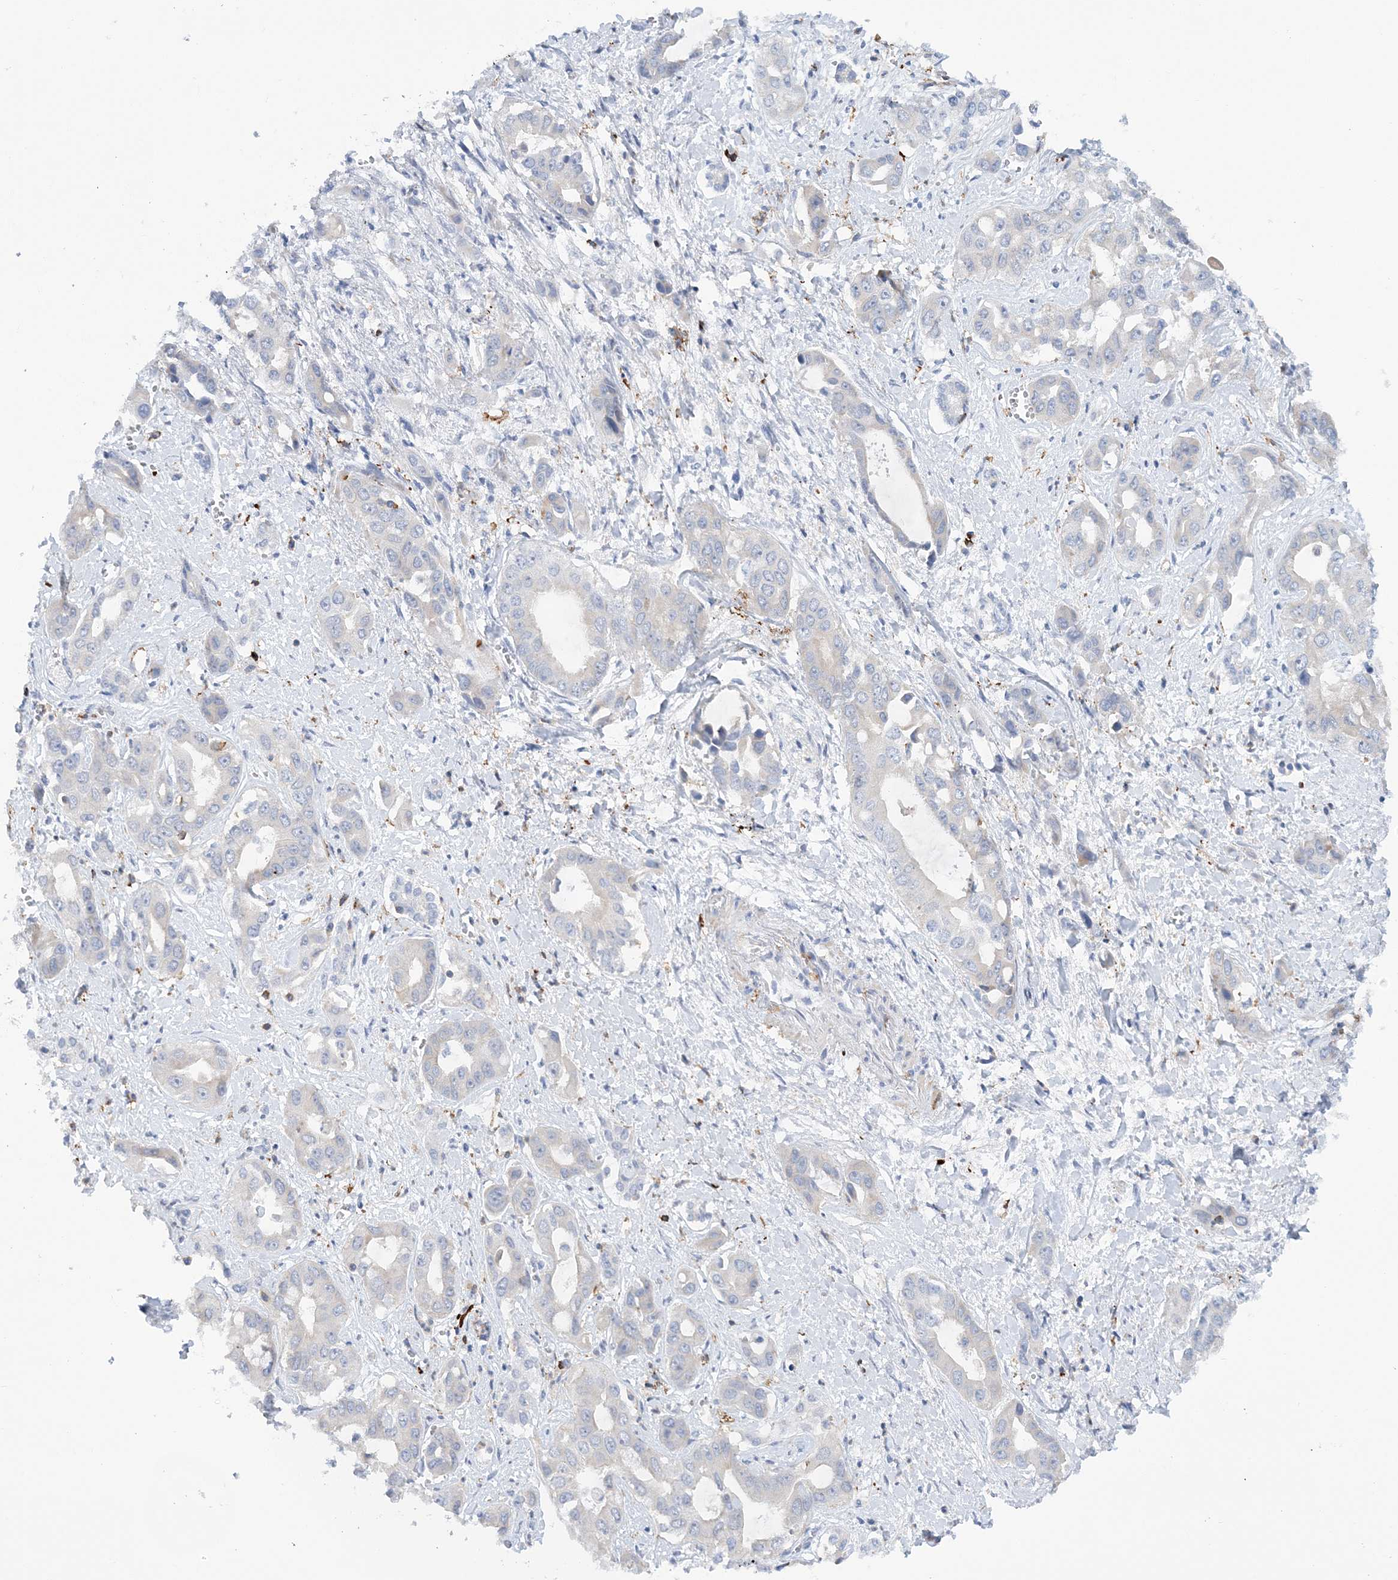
{"staining": {"intensity": "negative", "quantity": "none", "location": "none"}, "tissue": "liver cancer", "cell_type": "Tumor cells", "image_type": "cancer", "snomed": [{"axis": "morphology", "description": "Cholangiocarcinoma"}, {"axis": "topography", "description": "Liver"}], "caption": "Immunohistochemistry (IHC) micrograph of human liver cancer stained for a protein (brown), which demonstrates no staining in tumor cells.", "gene": "PRMT9", "patient": {"sex": "female", "age": 52}}